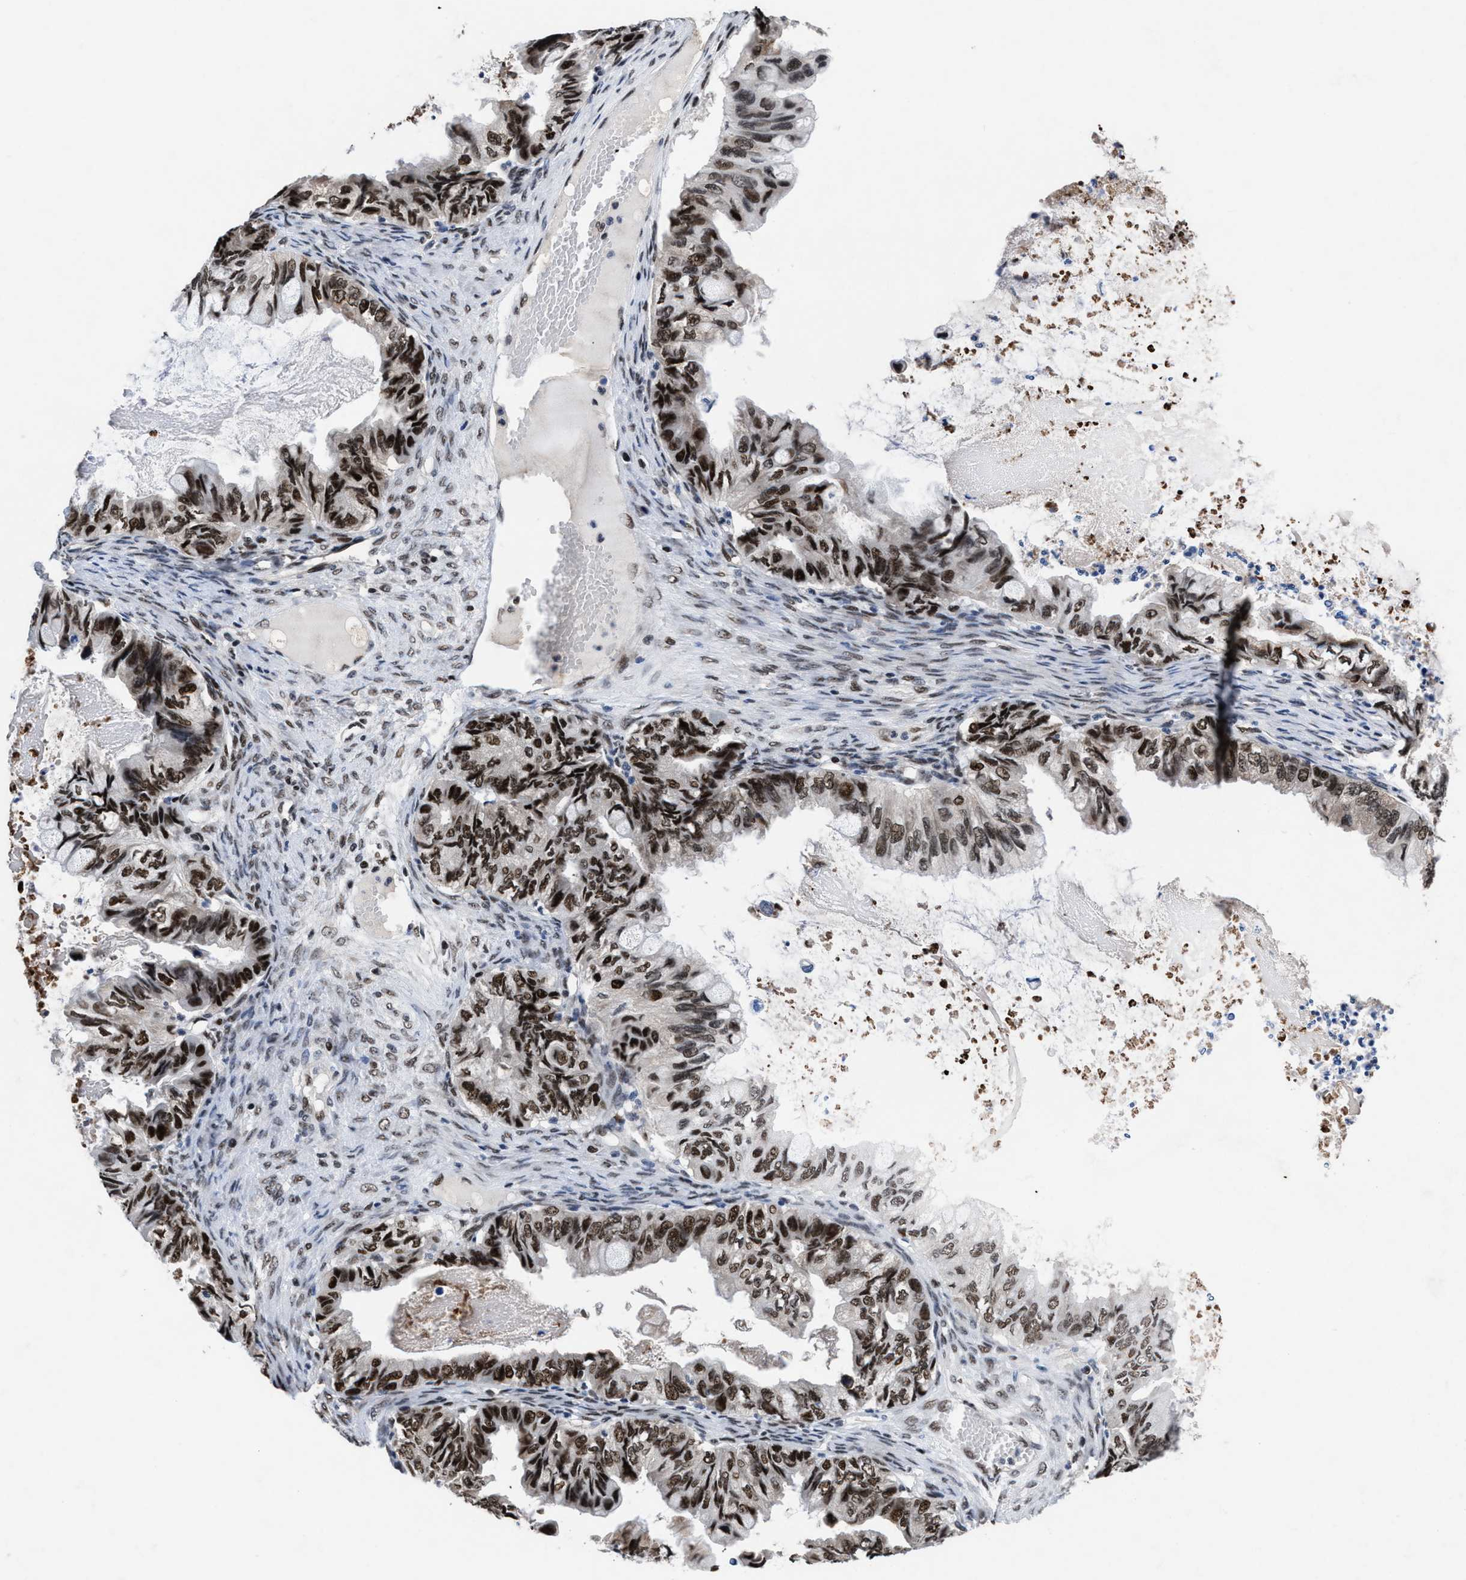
{"staining": {"intensity": "strong", "quantity": ">75%", "location": "nuclear"}, "tissue": "ovarian cancer", "cell_type": "Tumor cells", "image_type": "cancer", "snomed": [{"axis": "morphology", "description": "Cystadenocarcinoma, mucinous, NOS"}, {"axis": "topography", "description": "Ovary"}], "caption": "Tumor cells show high levels of strong nuclear staining in approximately >75% of cells in human ovarian cancer (mucinous cystadenocarcinoma).", "gene": "WDR81", "patient": {"sex": "female", "age": 80}}